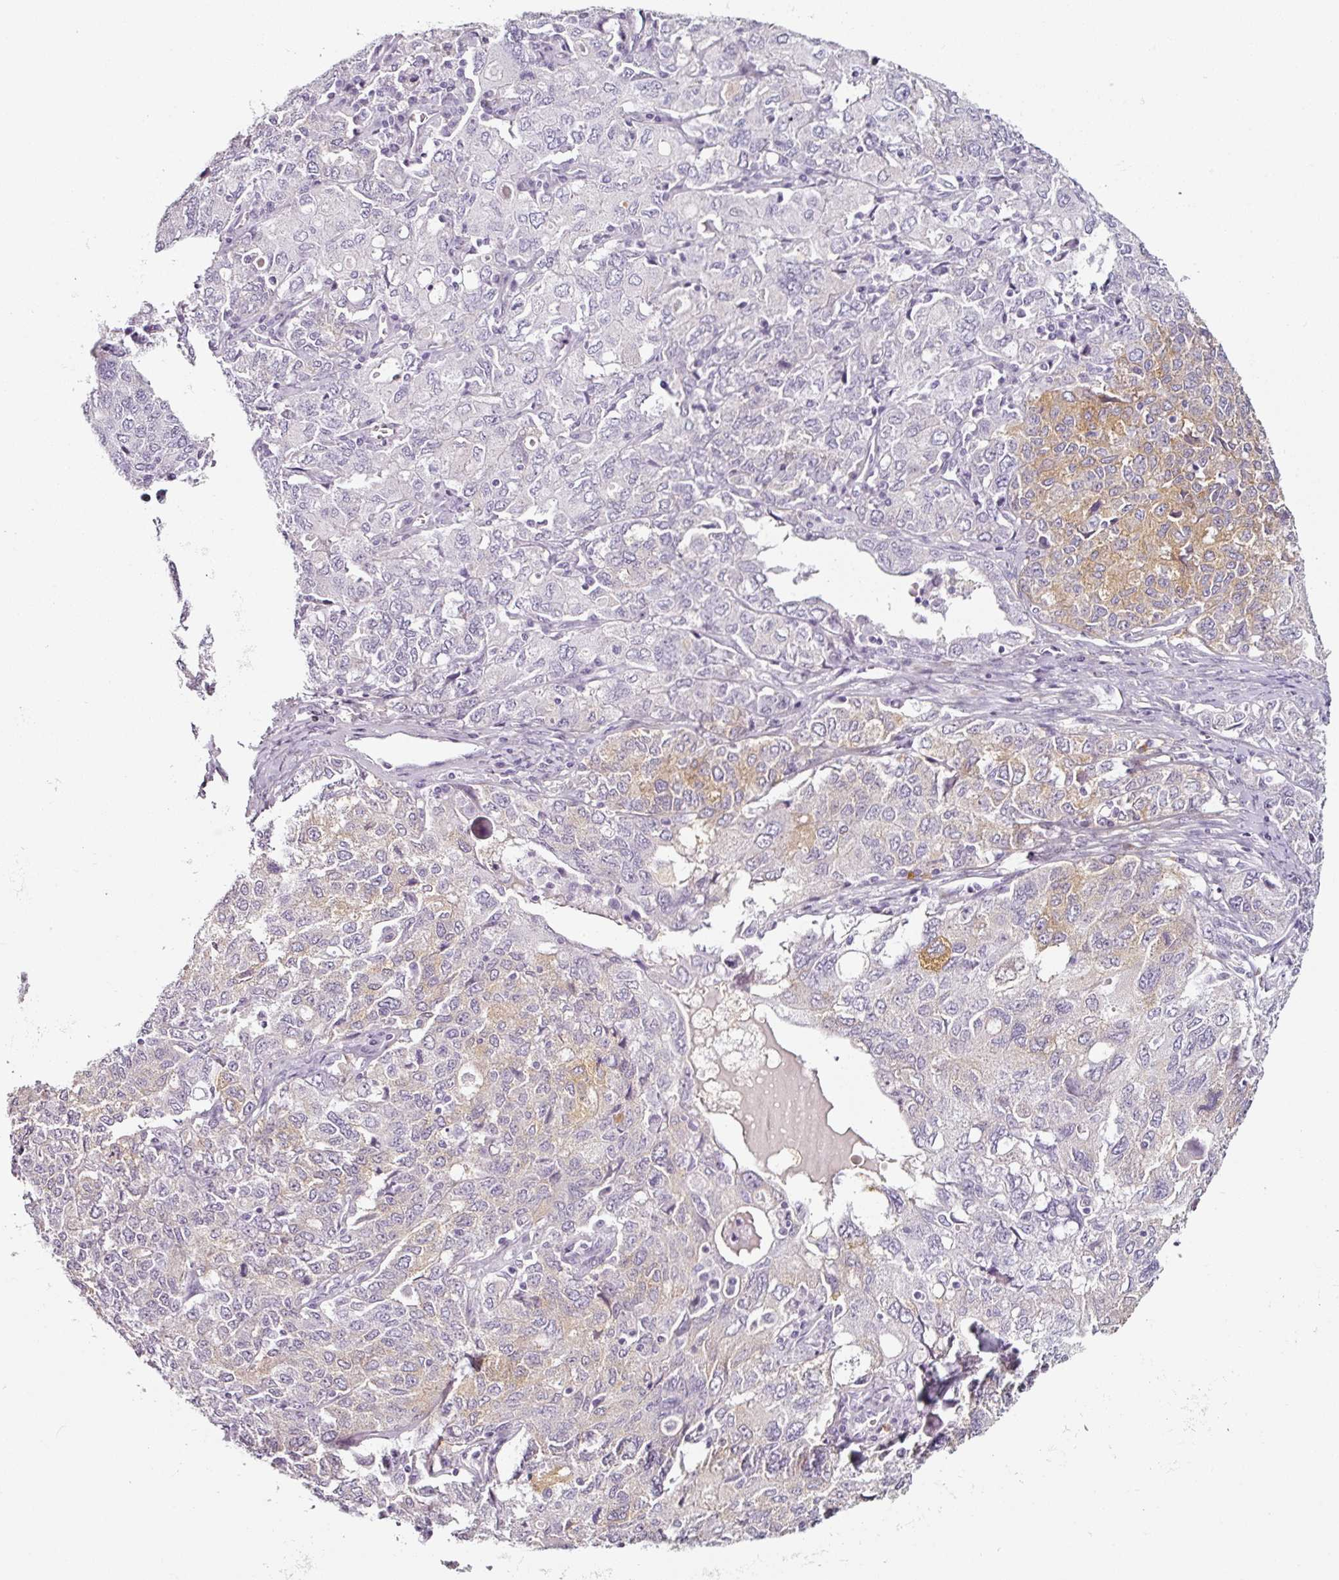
{"staining": {"intensity": "moderate", "quantity": "<25%", "location": "cytoplasmic/membranous"}, "tissue": "ovarian cancer", "cell_type": "Tumor cells", "image_type": "cancer", "snomed": [{"axis": "morphology", "description": "Carcinoma, endometroid"}, {"axis": "topography", "description": "Ovary"}], "caption": "Brown immunohistochemical staining in human endometroid carcinoma (ovarian) exhibits moderate cytoplasmic/membranous expression in approximately <25% of tumor cells.", "gene": "CAP2", "patient": {"sex": "female", "age": 62}}